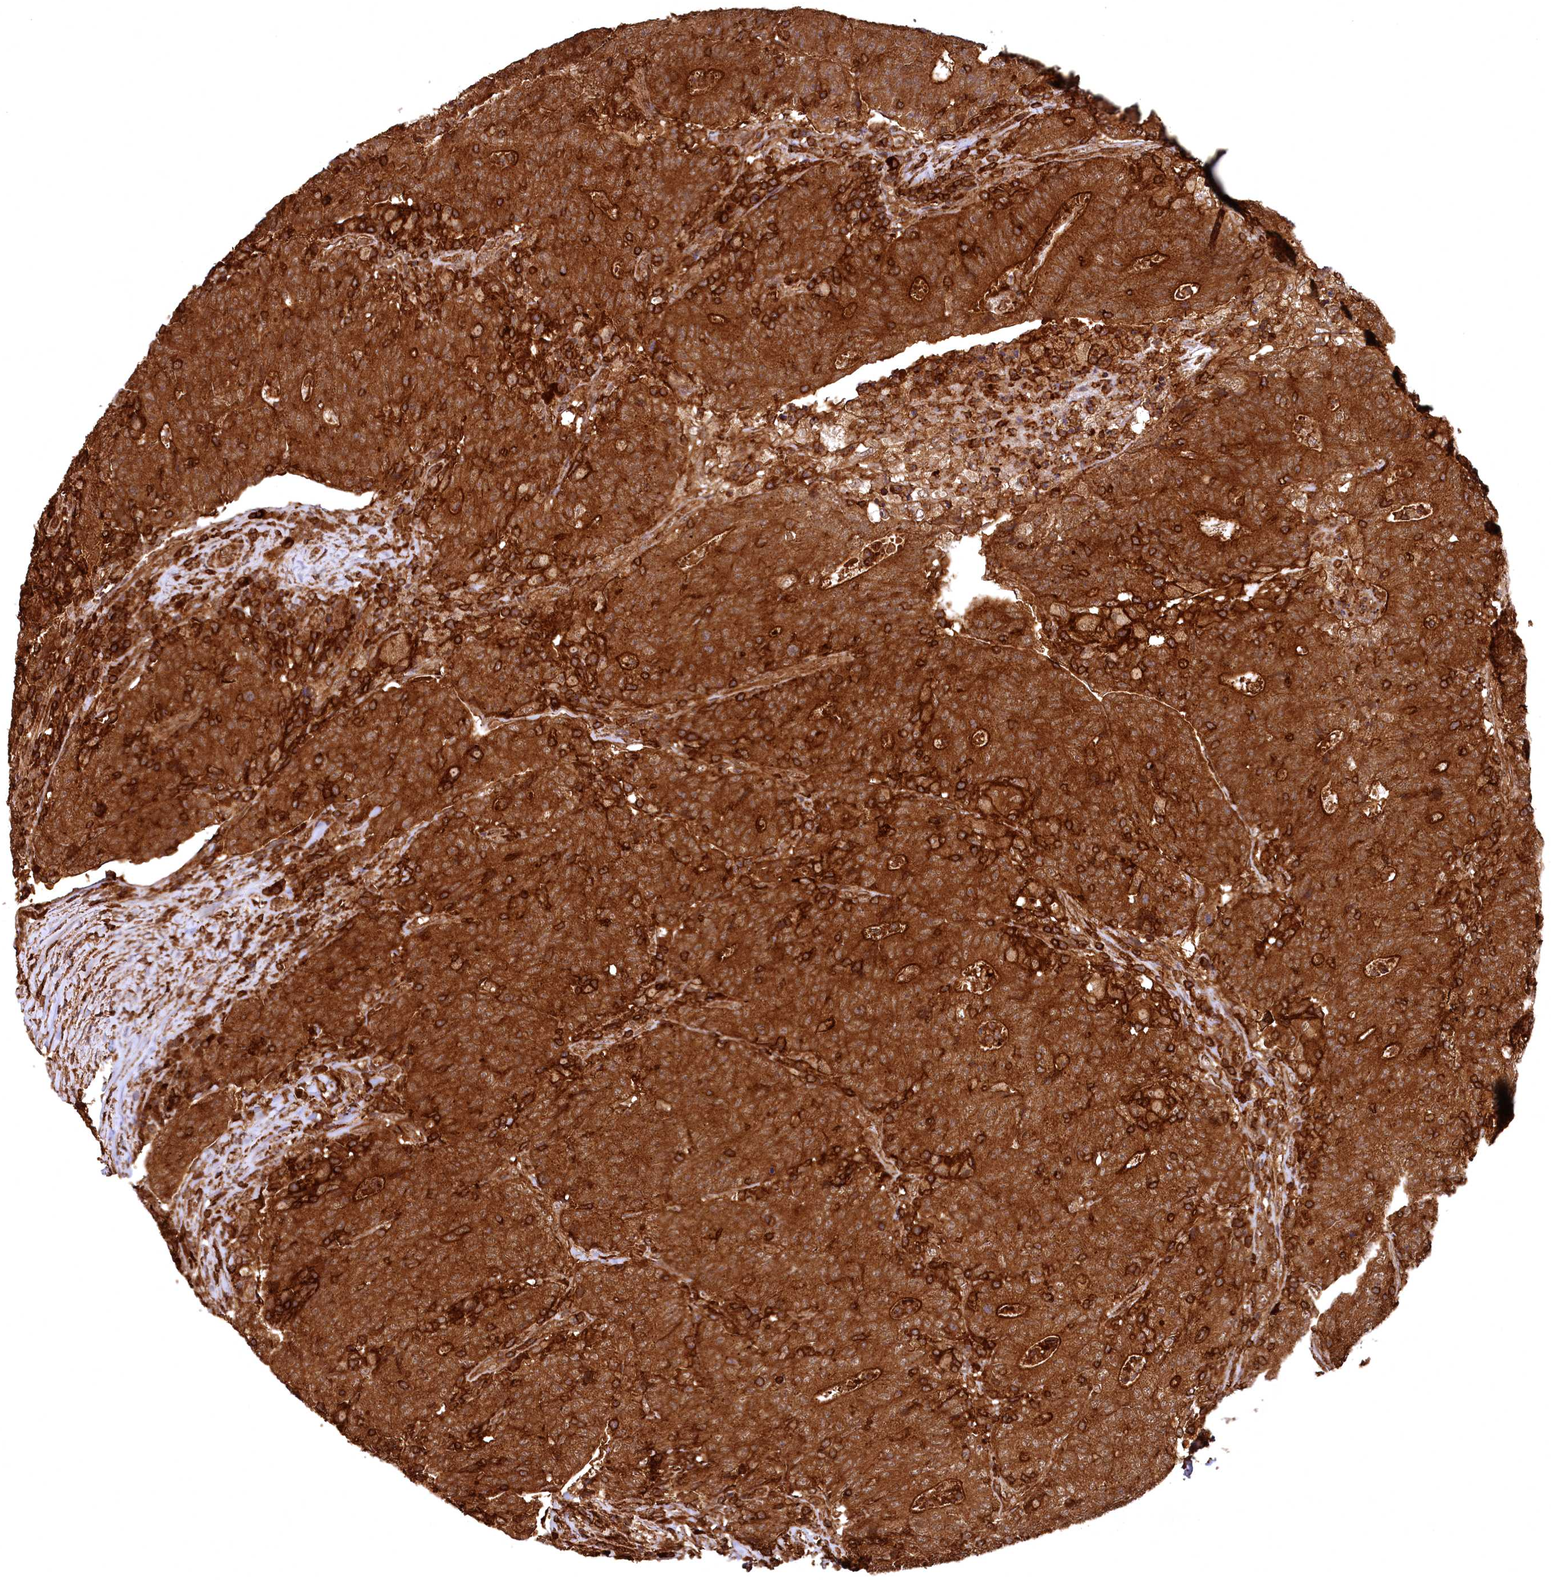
{"staining": {"intensity": "strong", "quantity": ">75%", "location": "cytoplasmic/membranous"}, "tissue": "colorectal cancer", "cell_type": "Tumor cells", "image_type": "cancer", "snomed": [{"axis": "morphology", "description": "Adenocarcinoma, NOS"}, {"axis": "topography", "description": "Colon"}], "caption": "Immunohistochemical staining of human colorectal cancer exhibits high levels of strong cytoplasmic/membranous protein positivity in approximately >75% of tumor cells. (brown staining indicates protein expression, while blue staining denotes nuclei).", "gene": "STUB1", "patient": {"sex": "female", "age": 75}}